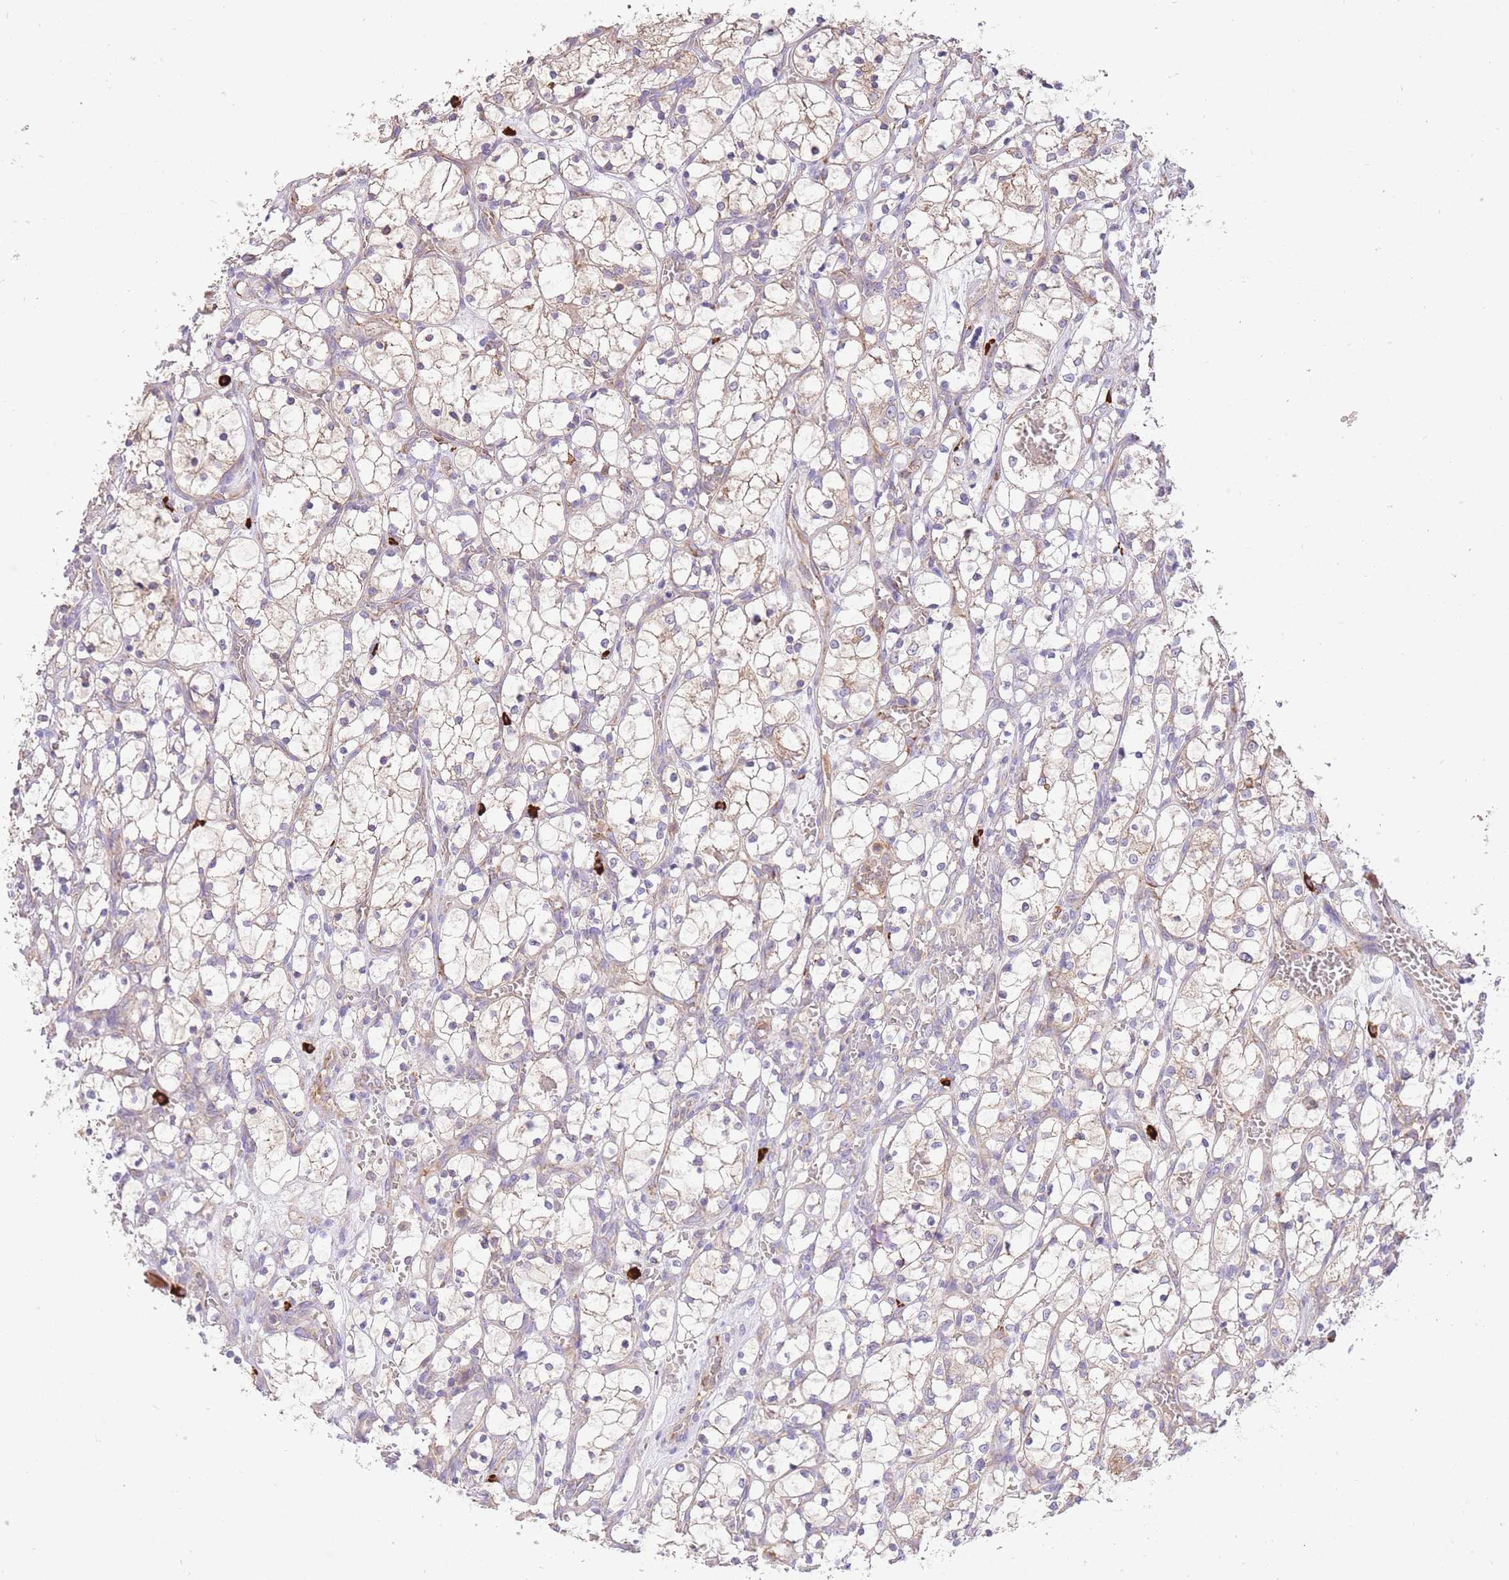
{"staining": {"intensity": "weak", "quantity": "<25%", "location": "cytoplasmic/membranous"}, "tissue": "renal cancer", "cell_type": "Tumor cells", "image_type": "cancer", "snomed": [{"axis": "morphology", "description": "Adenocarcinoma, NOS"}, {"axis": "topography", "description": "Kidney"}], "caption": "Tumor cells are negative for protein expression in human renal cancer (adenocarcinoma).", "gene": "PREP", "patient": {"sex": "female", "age": 69}}